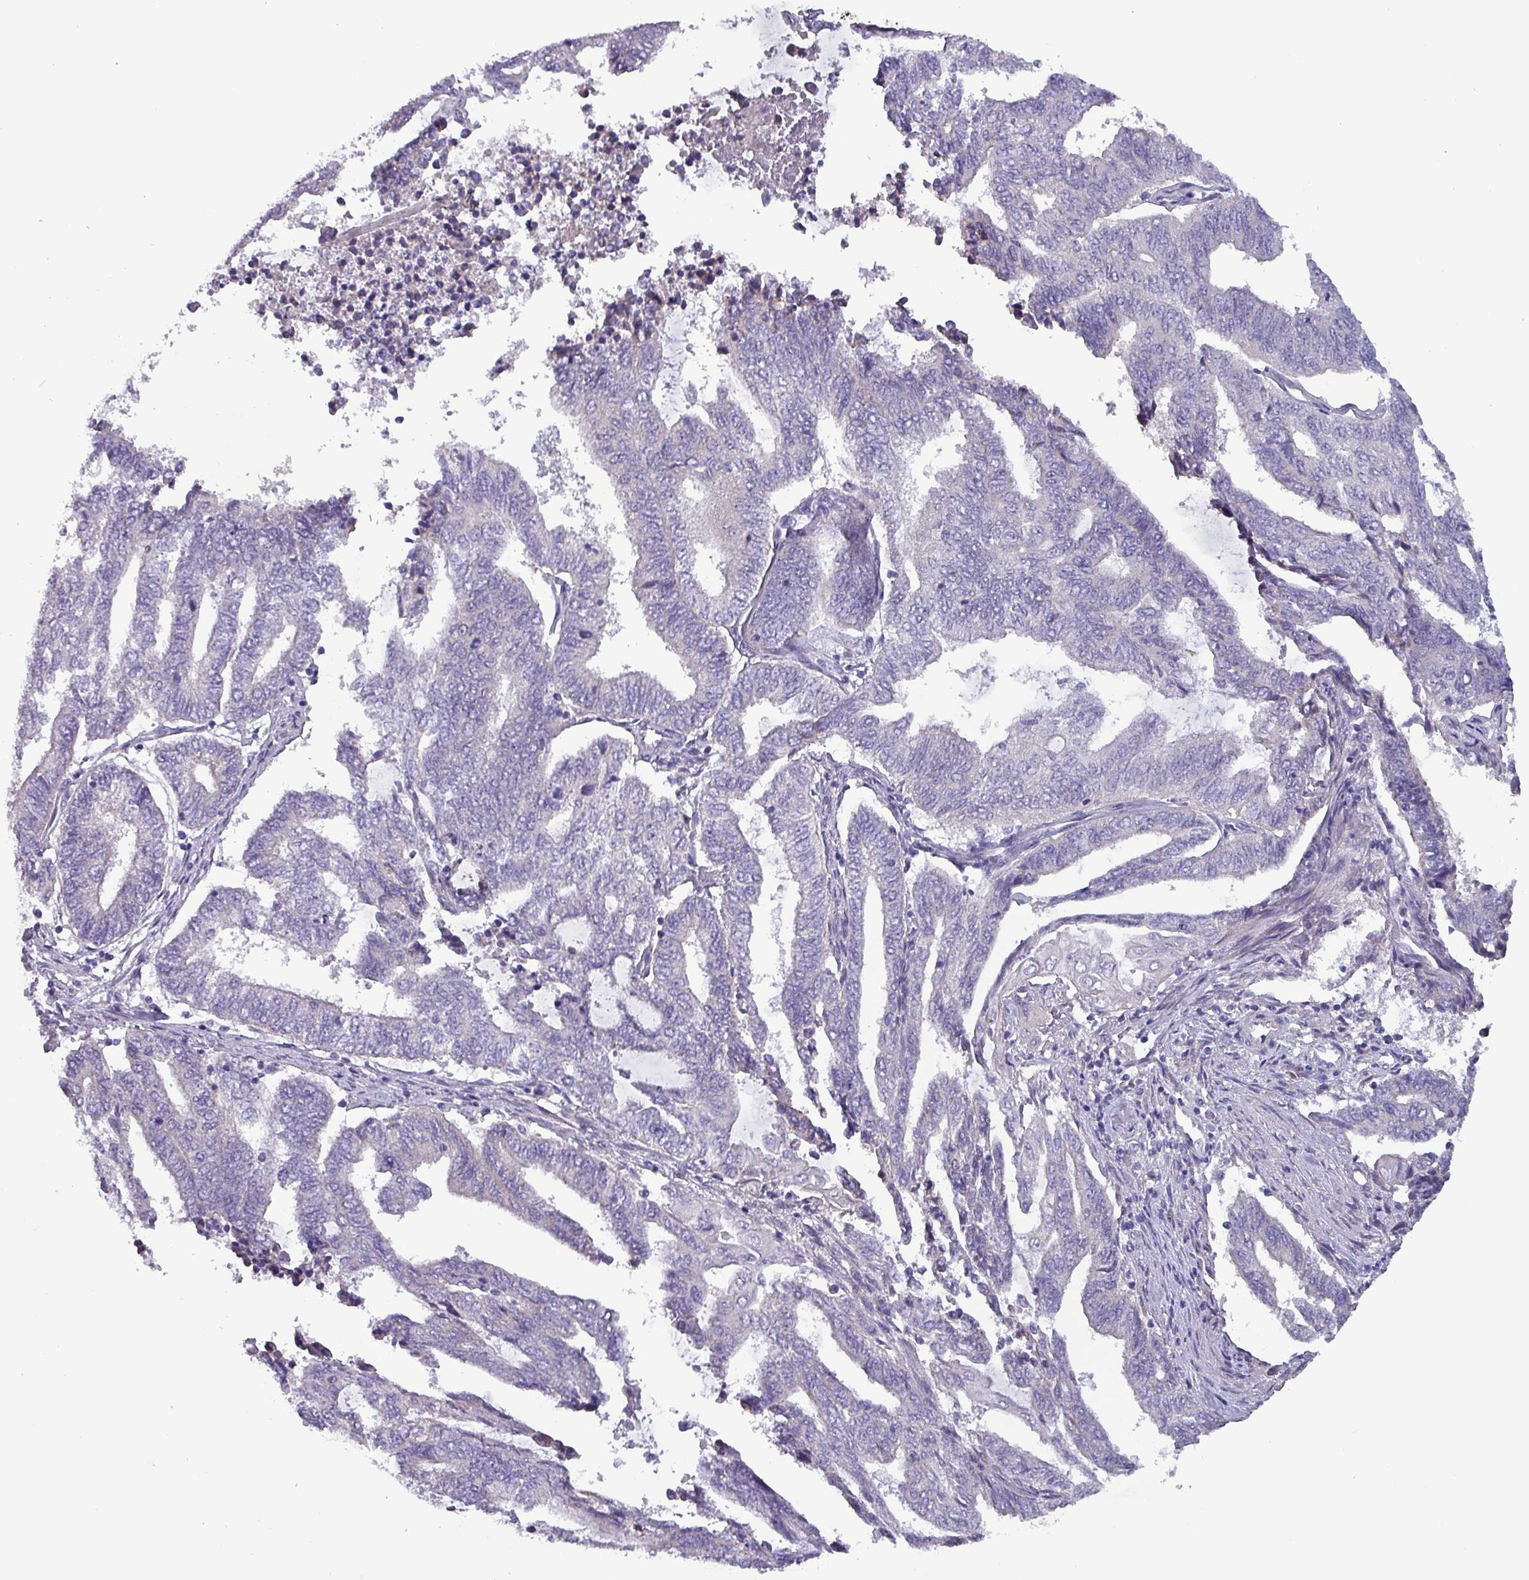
{"staining": {"intensity": "negative", "quantity": "none", "location": "none"}, "tissue": "endometrial cancer", "cell_type": "Tumor cells", "image_type": "cancer", "snomed": [{"axis": "morphology", "description": "Adenocarcinoma, NOS"}, {"axis": "topography", "description": "Uterus"}, {"axis": "topography", "description": "Endometrium"}], "caption": "A photomicrograph of human endometrial cancer (adenocarcinoma) is negative for staining in tumor cells.", "gene": "HSD3B7", "patient": {"sex": "female", "age": 70}}